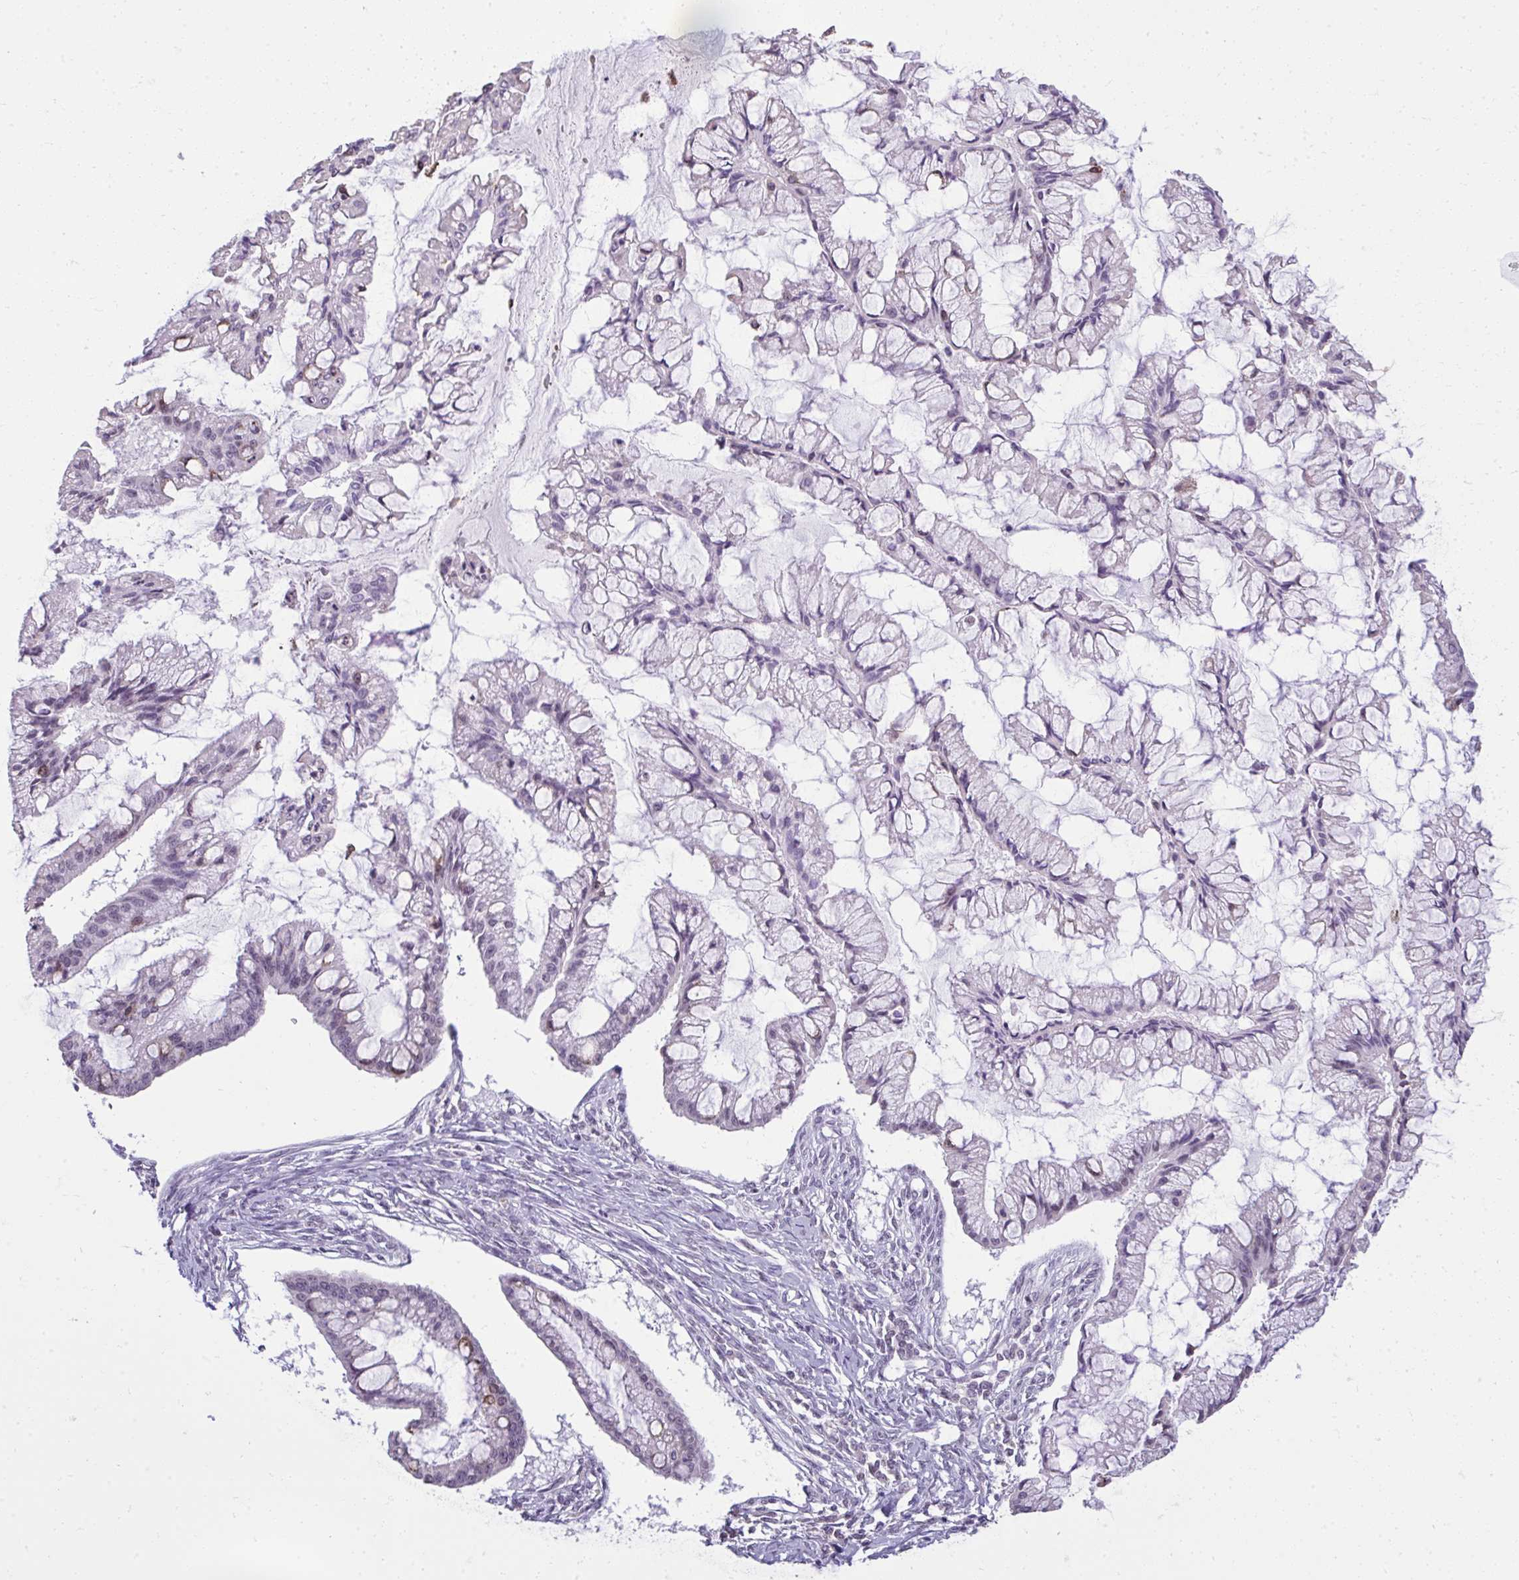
{"staining": {"intensity": "negative", "quantity": "none", "location": "none"}, "tissue": "ovarian cancer", "cell_type": "Tumor cells", "image_type": "cancer", "snomed": [{"axis": "morphology", "description": "Cystadenocarcinoma, mucinous, NOS"}, {"axis": "topography", "description": "Ovary"}], "caption": "IHC micrograph of human ovarian cancer stained for a protein (brown), which displays no positivity in tumor cells.", "gene": "NPPA", "patient": {"sex": "female", "age": 73}}